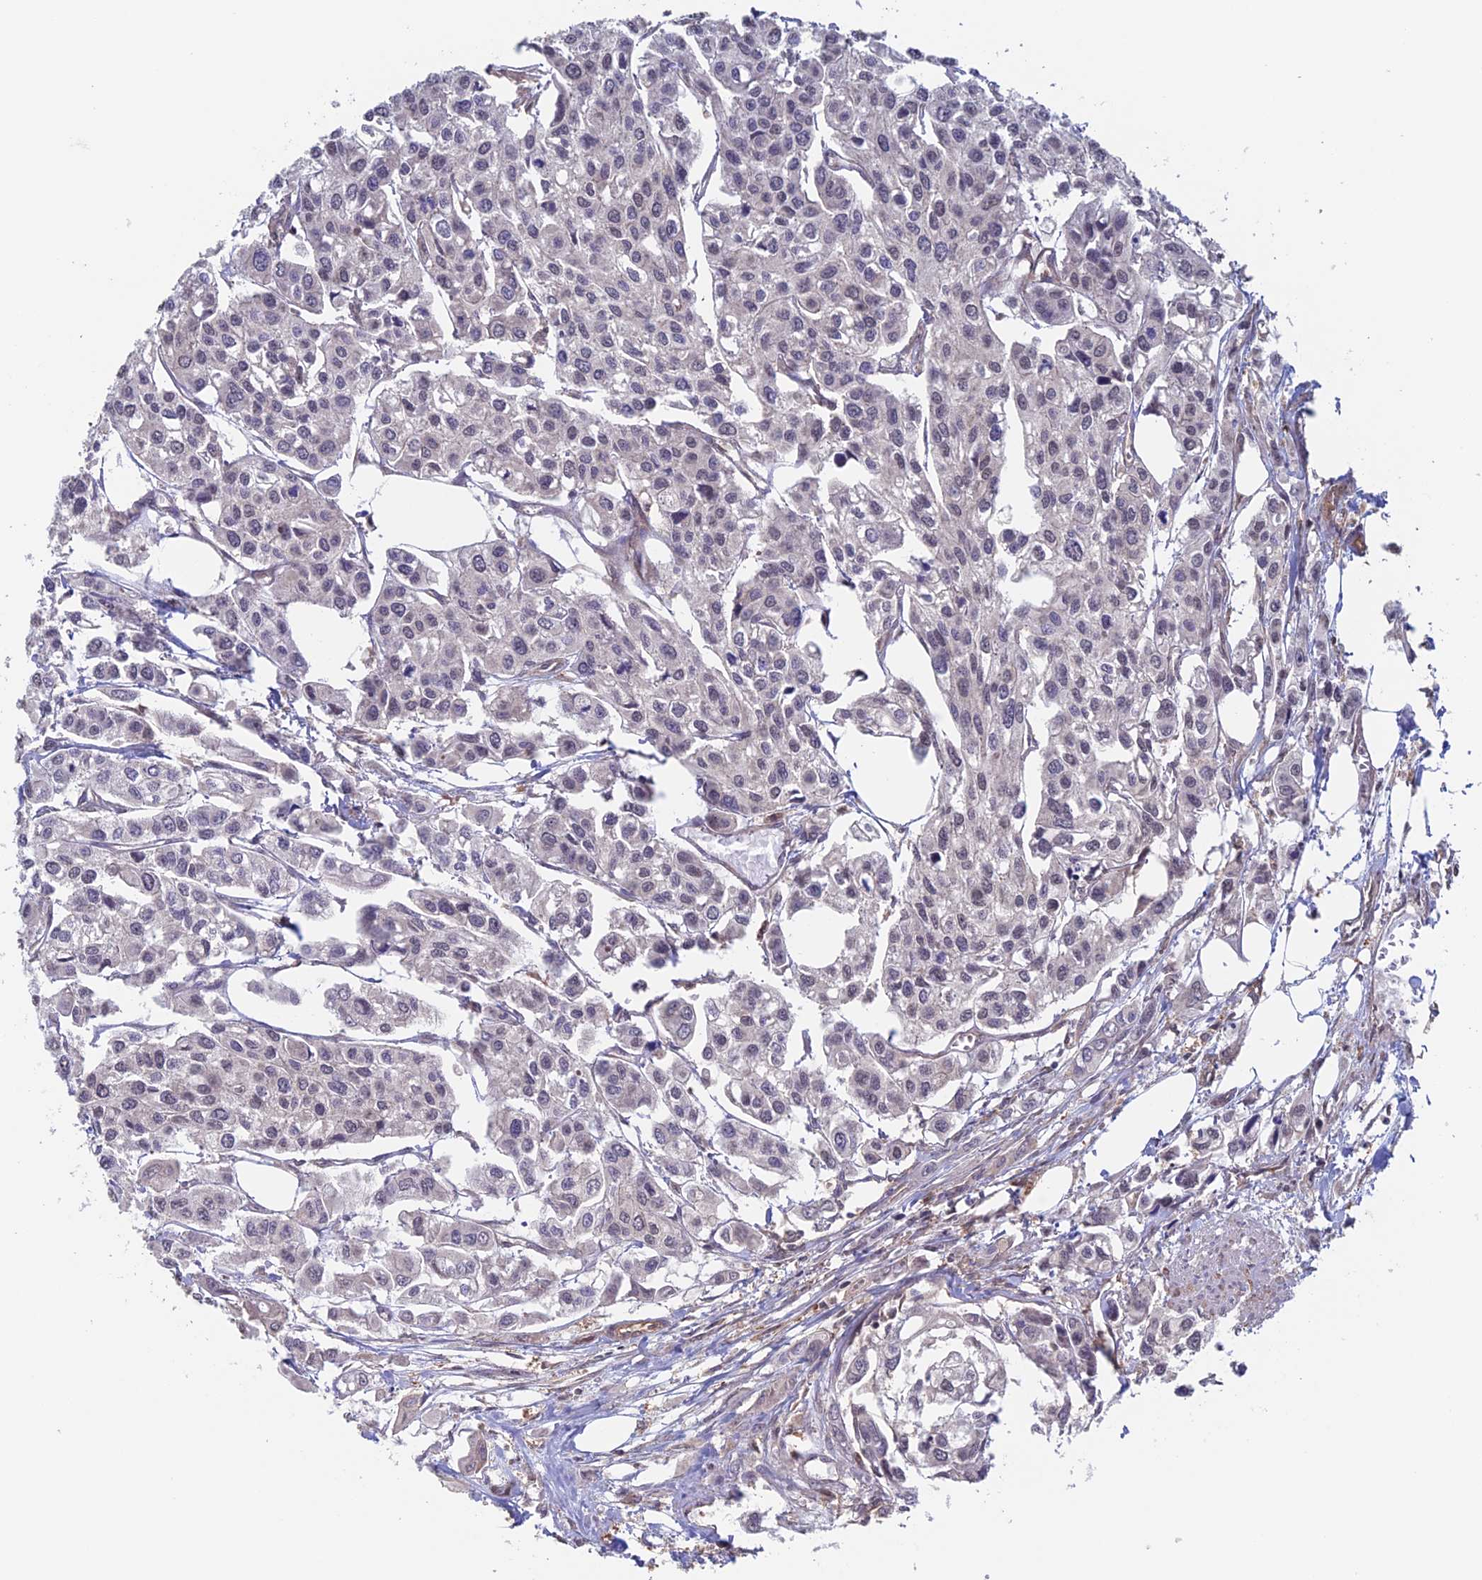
{"staining": {"intensity": "negative", "quantity": "none", "location": "none"}, "tissue": "urothelial cancer", "cell_type": "Tumor cells", "image_type": "cancer", "snomed": [{"axis": "morphology", "description": "Urothelial carcinoma, High grade"}, {"axis": "topography", "description": "Urinary bladder"}], "caption": "A high-resolution histopathology image shows immunohistochemistry staining of urothelial cancer, which reveals no significant expression in tumor cells.", "gene": "NUDT16L1", "patient": {"sex": "male", "age": 67}}